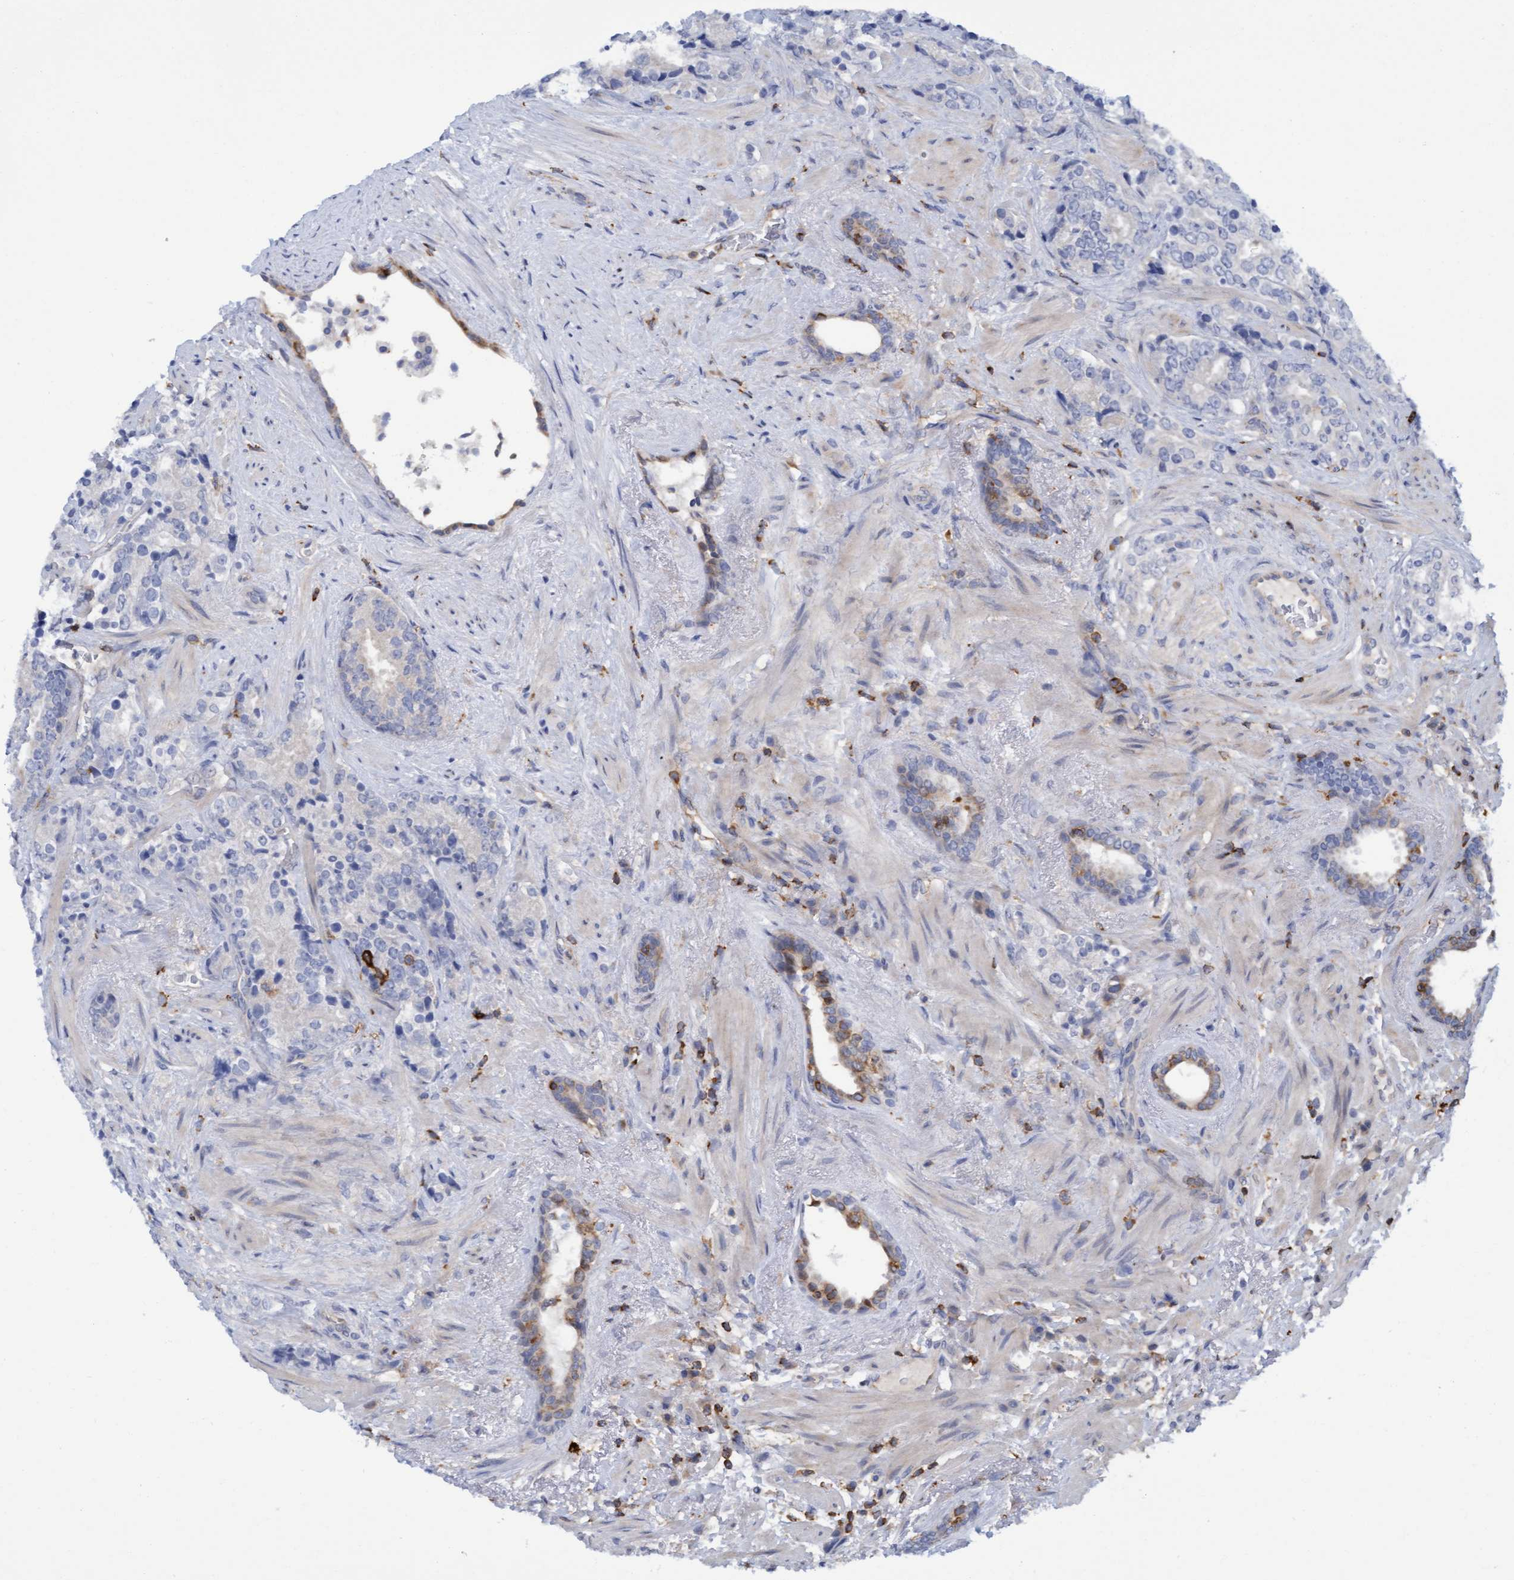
{"staining": {"intensity": "negative", "quantity": "none", "location": "none"}, "tissue": "prostate cancer", "cell_type": "Tumor cells", "image_type": "cancer", "snomed": [{"axis": "morphology", "description": "Adenocarcinoma, High grade"}, {"axis": "topography", "description": "Prostate"}], "caption": "IHC micrograph of neoplastic tissue: human prostate high-grade adenocarcinoma stained with DAB (3,3'-diaminobenzidine) demonstrates no significant protein positivity in tumor cells.", "gene": "FNBP1", "patient": {"sex": "male", "age": 71}}